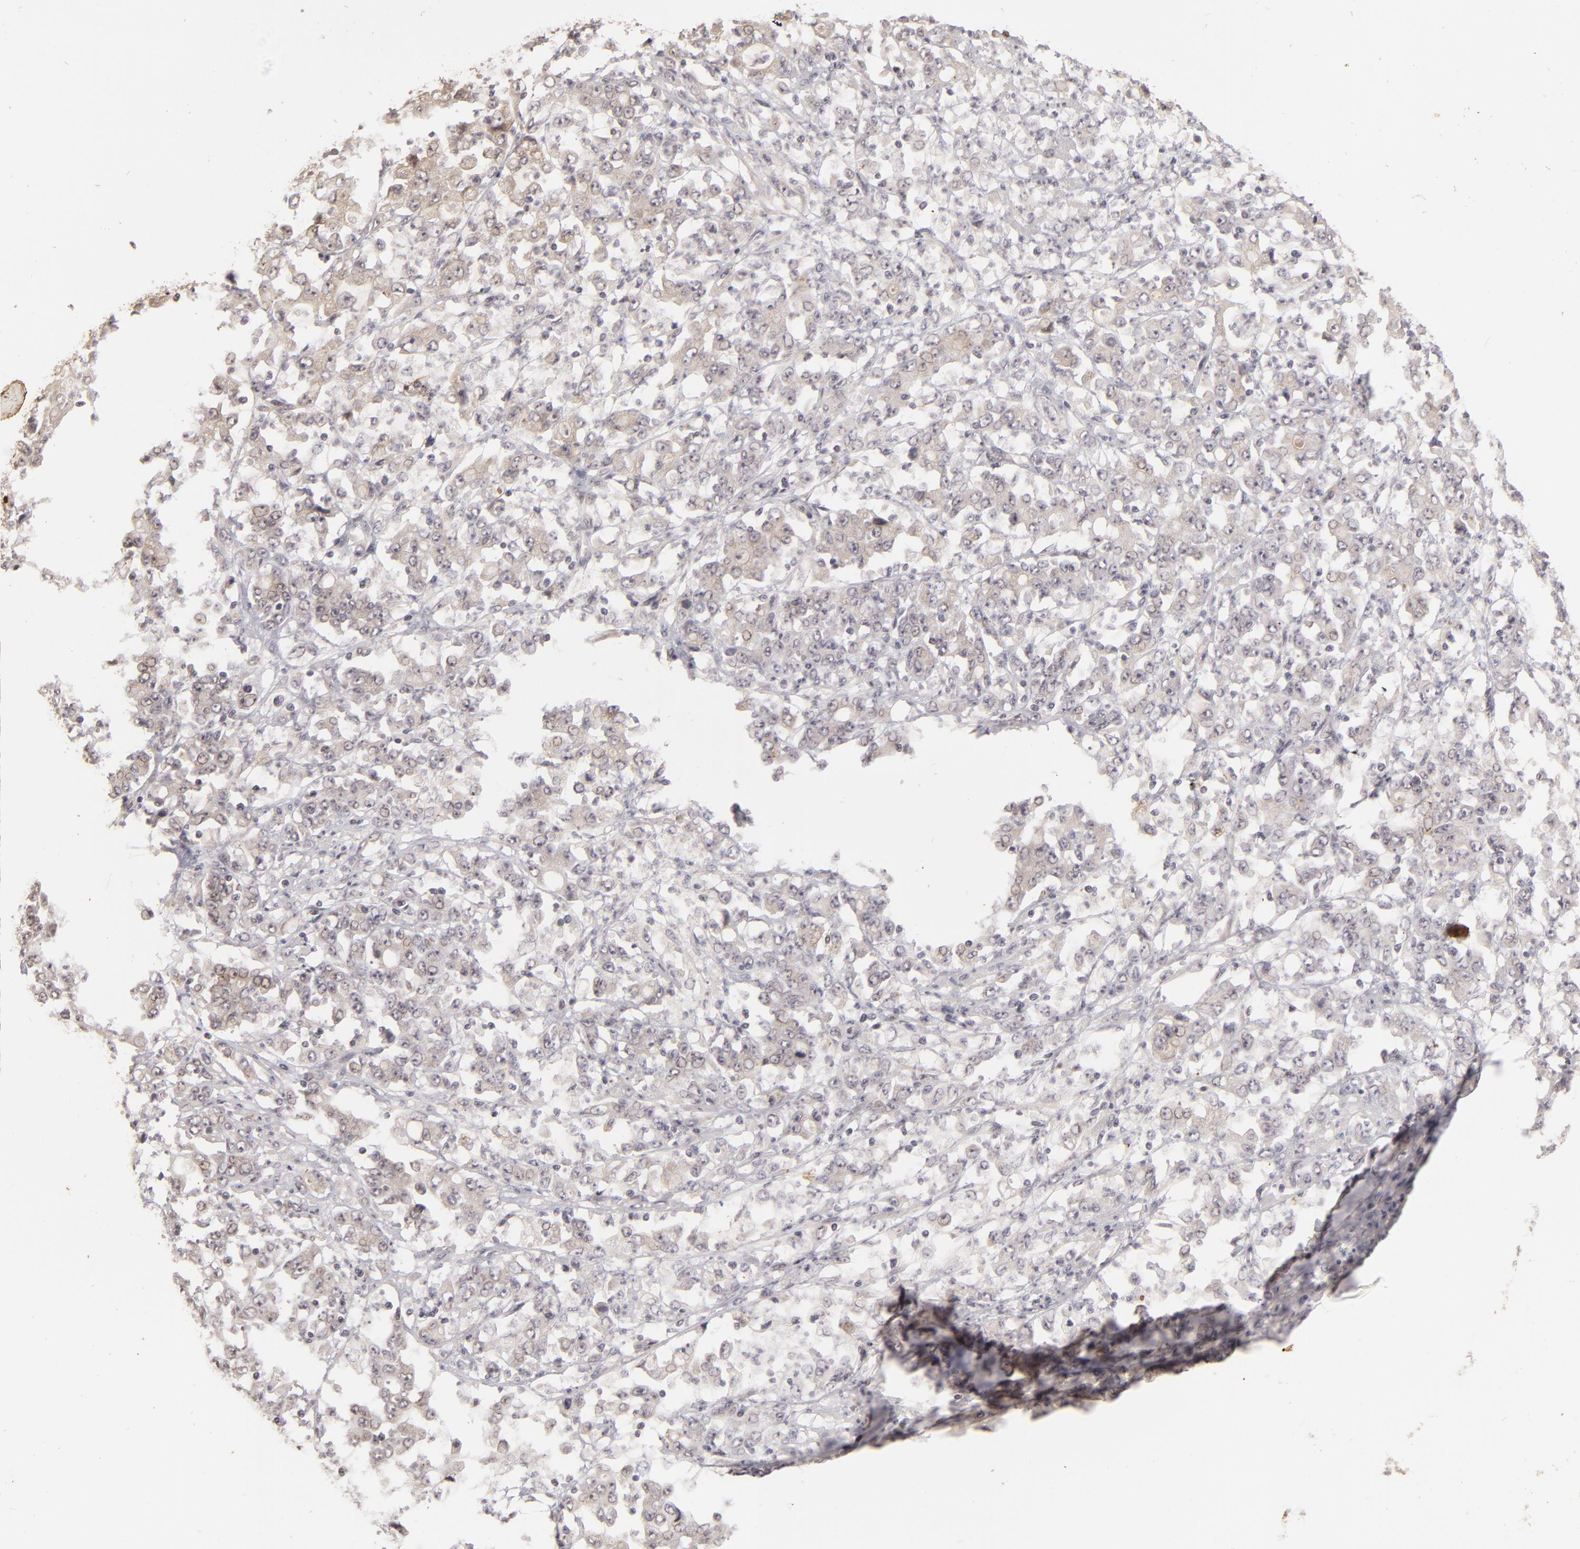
{"staining": {"intensity": "negative", "quantity": "none", "location": "none"}, "tissue": "stomach cancer", "cell_type": "Tumor cells", "image_type": "cancer", "snomed": [{"axis": "morphology", "description": "Adenocarcinoma, NOS"}, {"axis": "topography", "description": "Stomach, lower"}], "caption": "Immunohistochemical staining of human stomach cancer displays no significant expression in tumor cells.", "gene": "DFFA", "patient": {"sex": "female", "age": 71}}